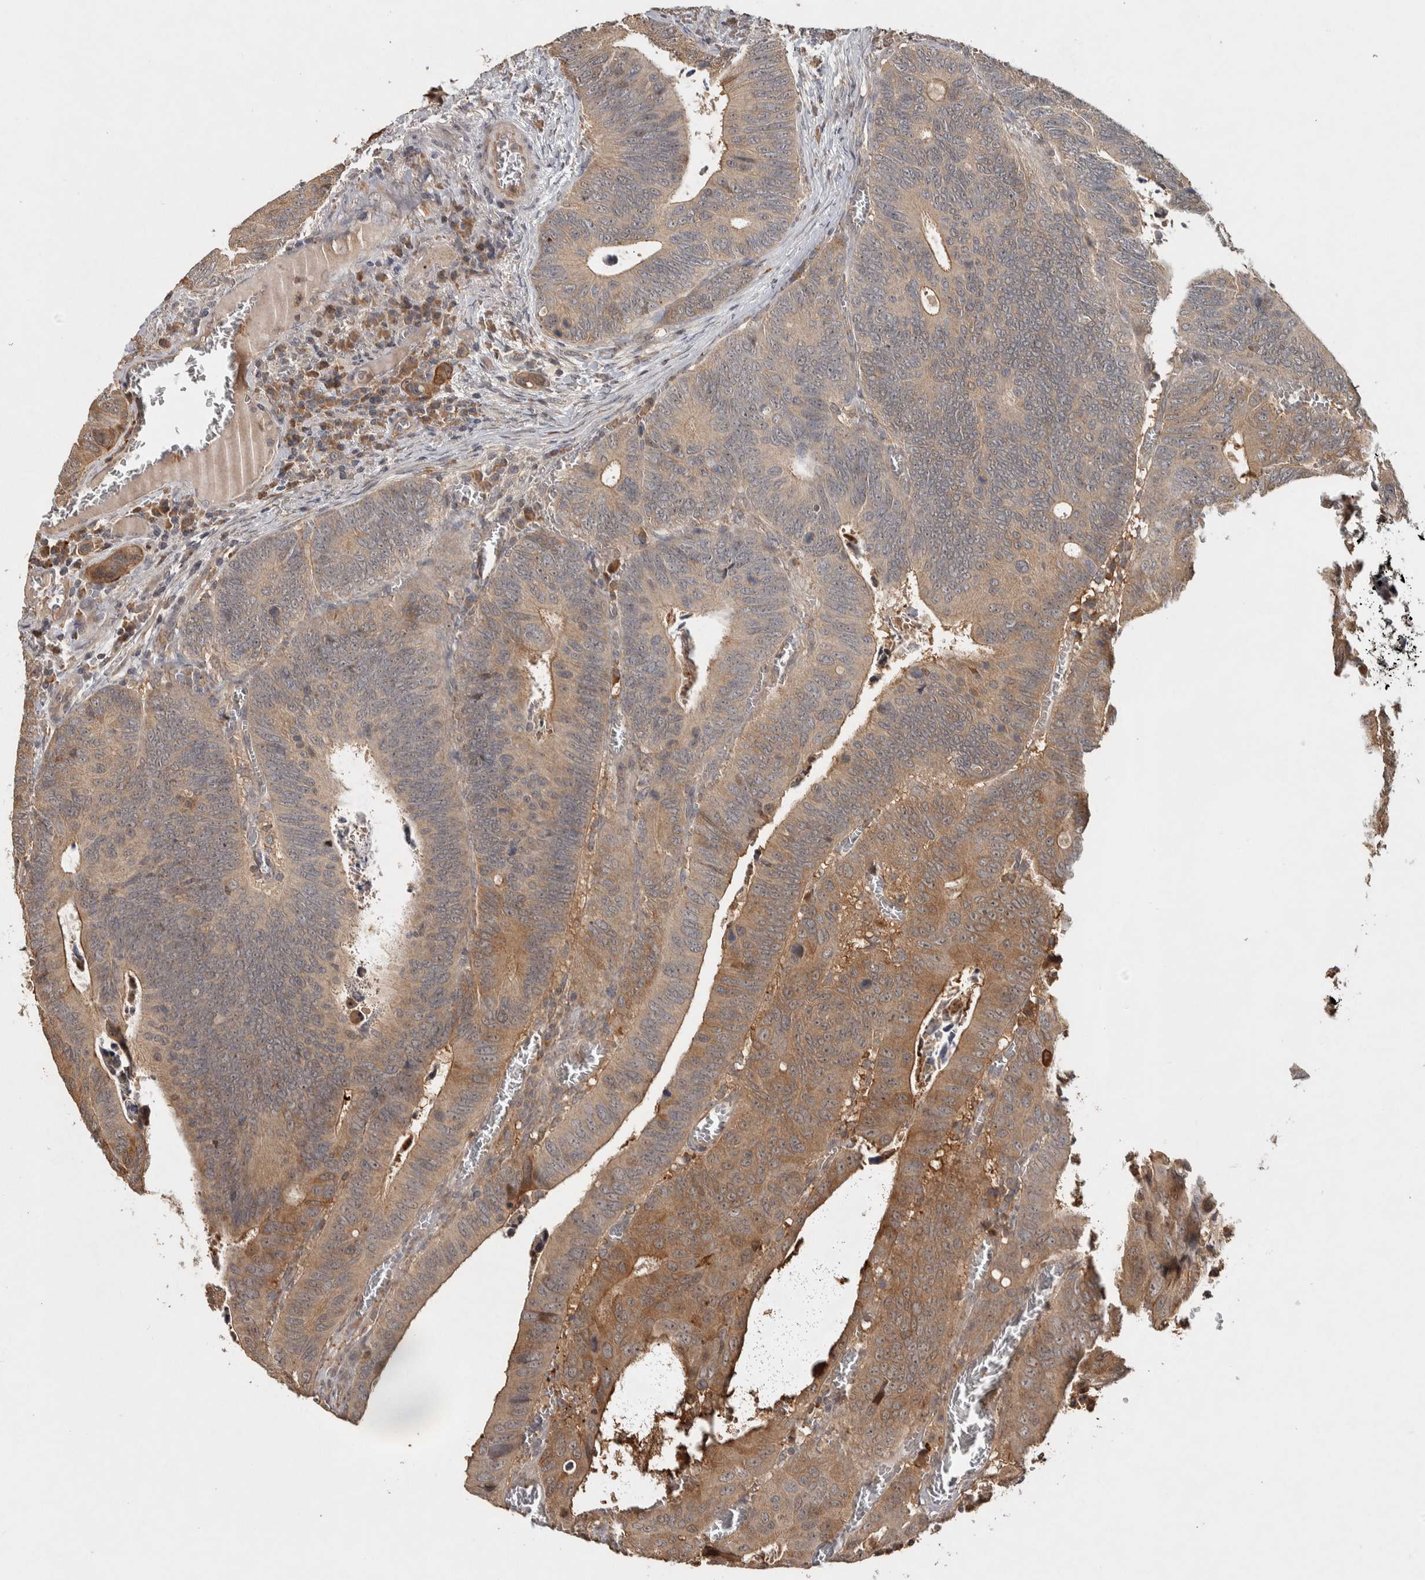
{"staining": {"intensity": "weak", "quantity": "25%-75%", "location": "cytoplasmic/membranous"}, "tissue": "colorectal cancer", "cell_type": "Tumor cells", "image_type": "cancer", "snomed": [{"axis": "morphology", "description": "Inflammation, NOS"}, {"axis": "morphology", "description": "Adenocarcinoma, NOS"}, {"axis": "topography", "description": "Colon"}], "caption": "Colorectal adenocarcinoma tissue displays weak cytoplasmic/membranous expression in about 25%-75% of tumor cells, visualized by immunohistochemistry.", "gene": "EIF3H", "patient": {"sex": "male", "age": 72}}